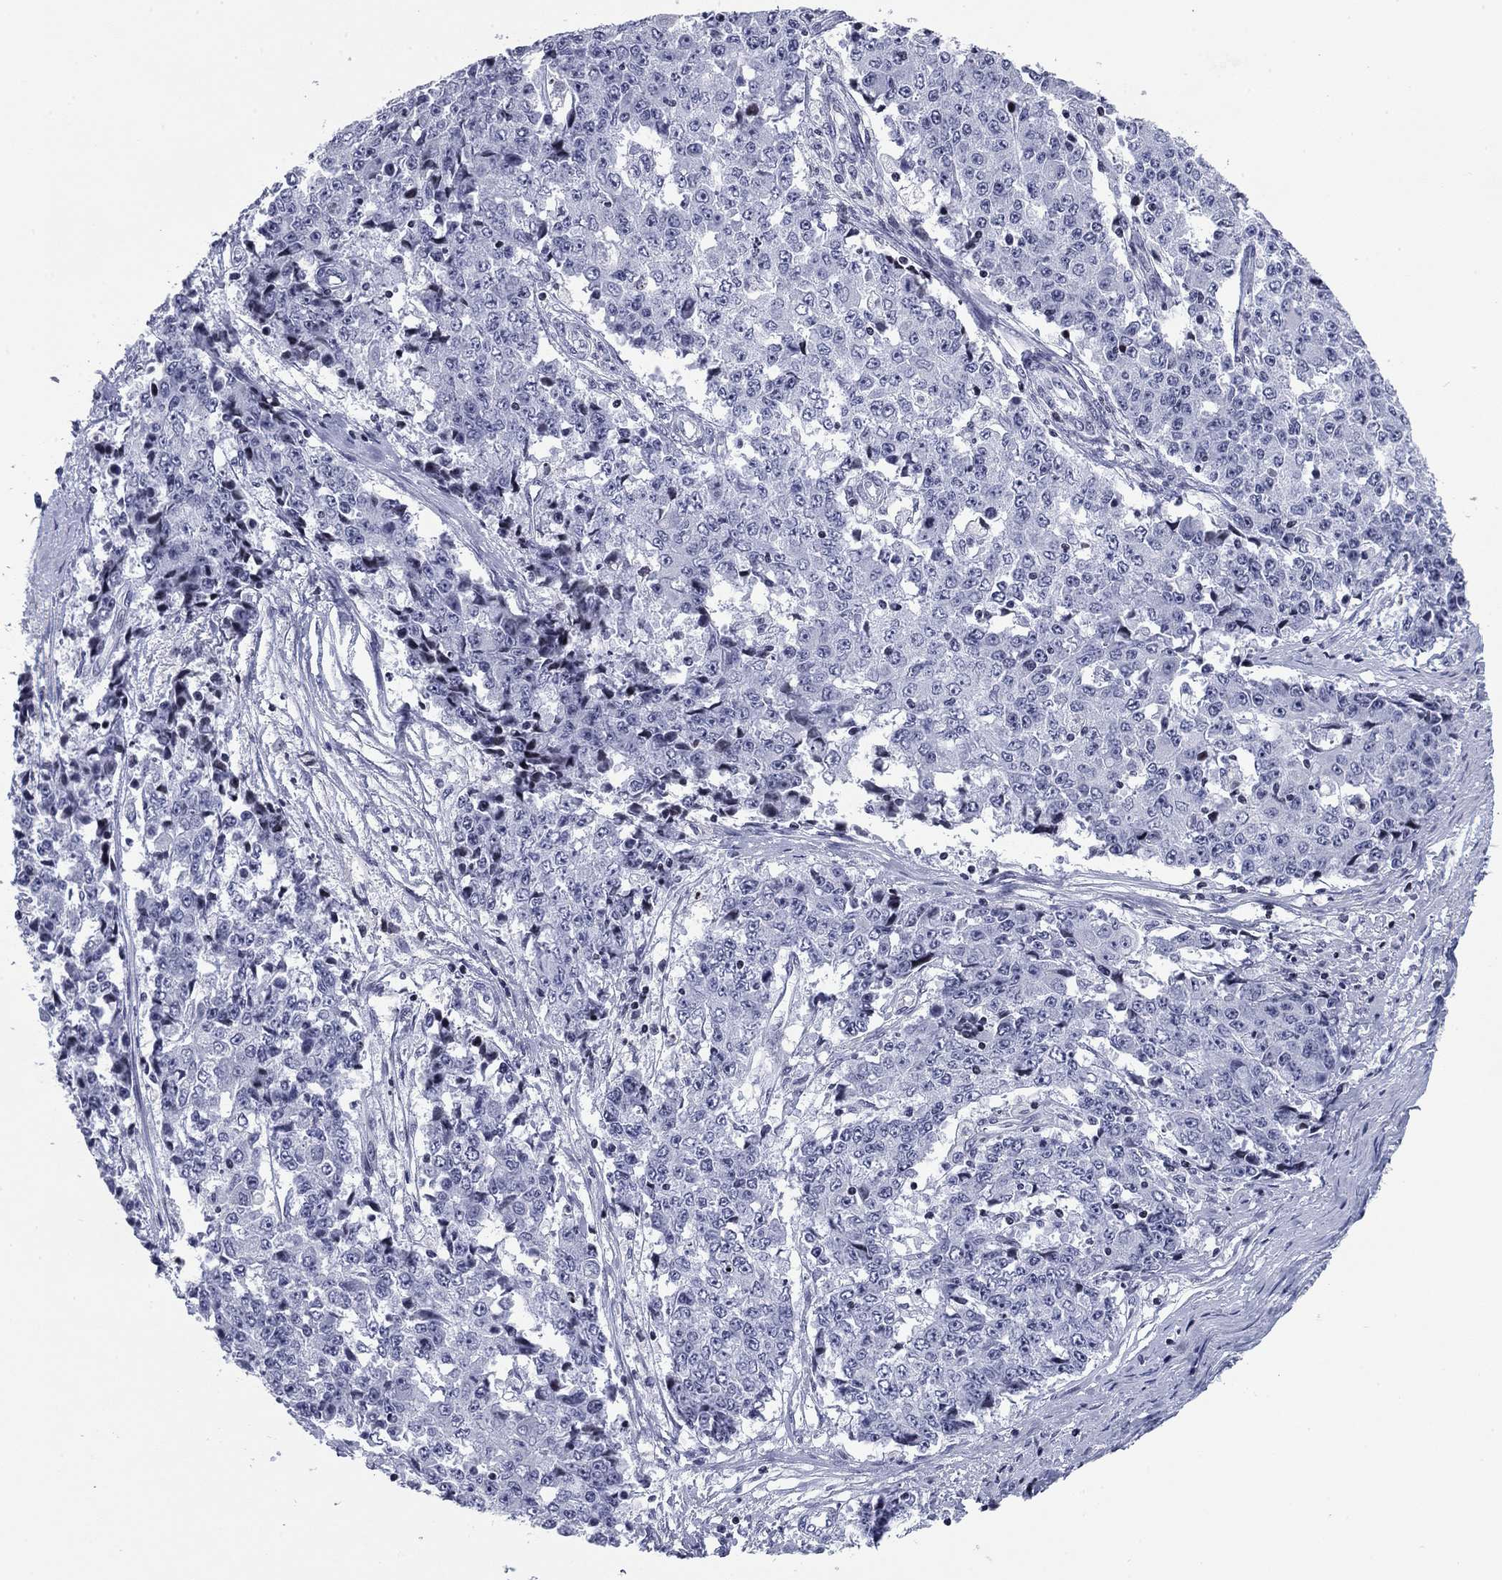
{"staining": {"intensity": "negative", "quantity": "none", "location": "none"}, "tissue": "ovarian cancer", "cell_type": "Tumor cells", "image_type": "cancer", "snomed": [{"axis": "morphology", "description": "Carcinoma, endometroid"}, {"axis": "topography", "description": "Ovary"}], "caption": "Photomicrograph shows no protein staining in tumor cells of ovarian cancer (endometroid carcinoma) tissue.", "gene": "CCDC144A", "patient": {"sex": "female", "age": 42}}